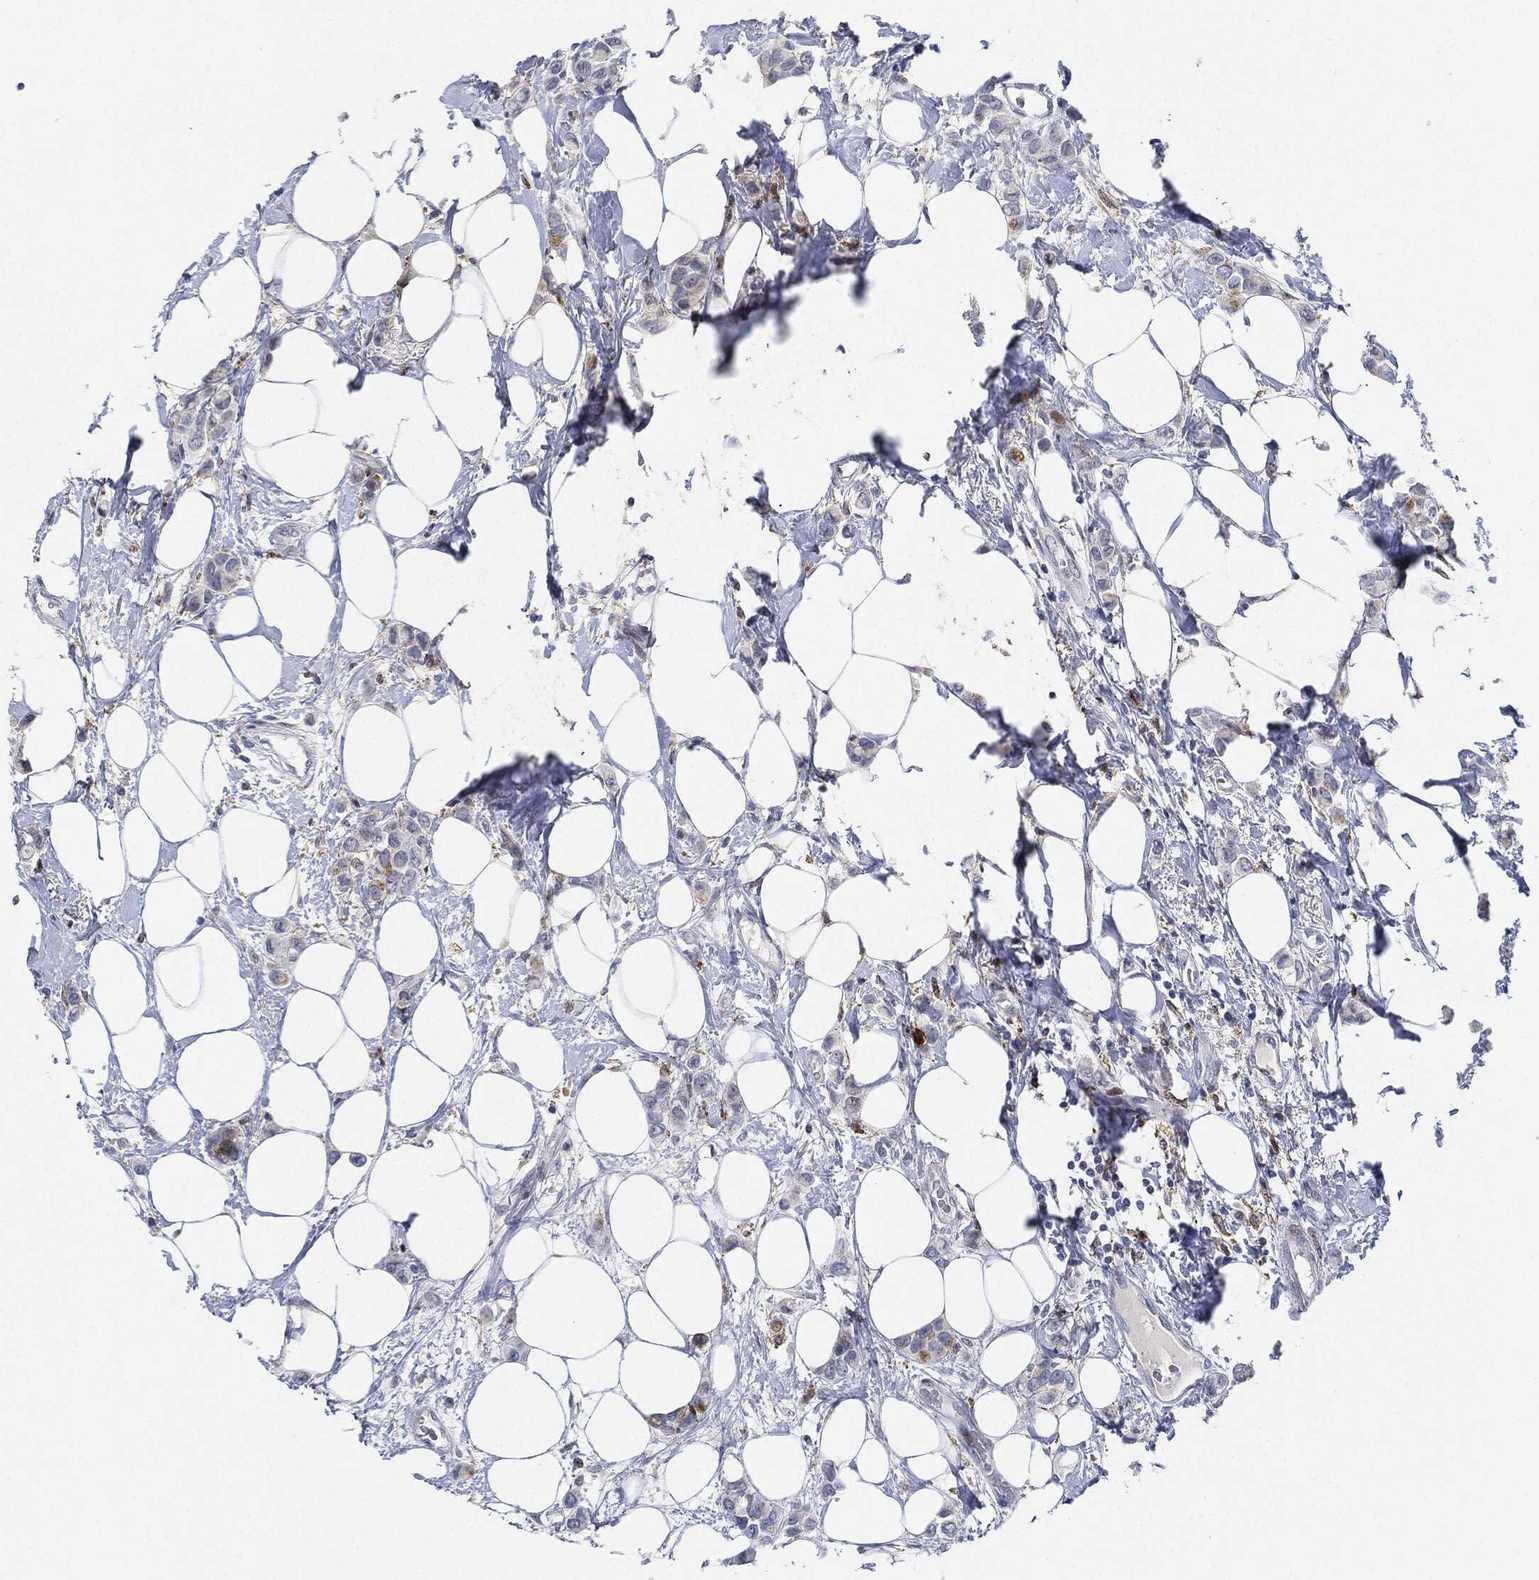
{"staining": {"intensity": "negative", "quantity": "none", "location": "none"}, "tissue": "breast cancer", "cell_type": "Tumor cells", "image_type": "cancer", "snomed": [{"axis": "morphology", "description": "Lobular carcinoma"}, {"axis": "topography", "description": "Breast"}], "caption": "Tumor cells are negative for brown protein staining in breast cancer. (DAB (3,3'-diaminobenzidine) immunohistochemistry (IHC), high magnification).", "gene": "NANOS3", "patient": {"sex": "female", "age": 66}}